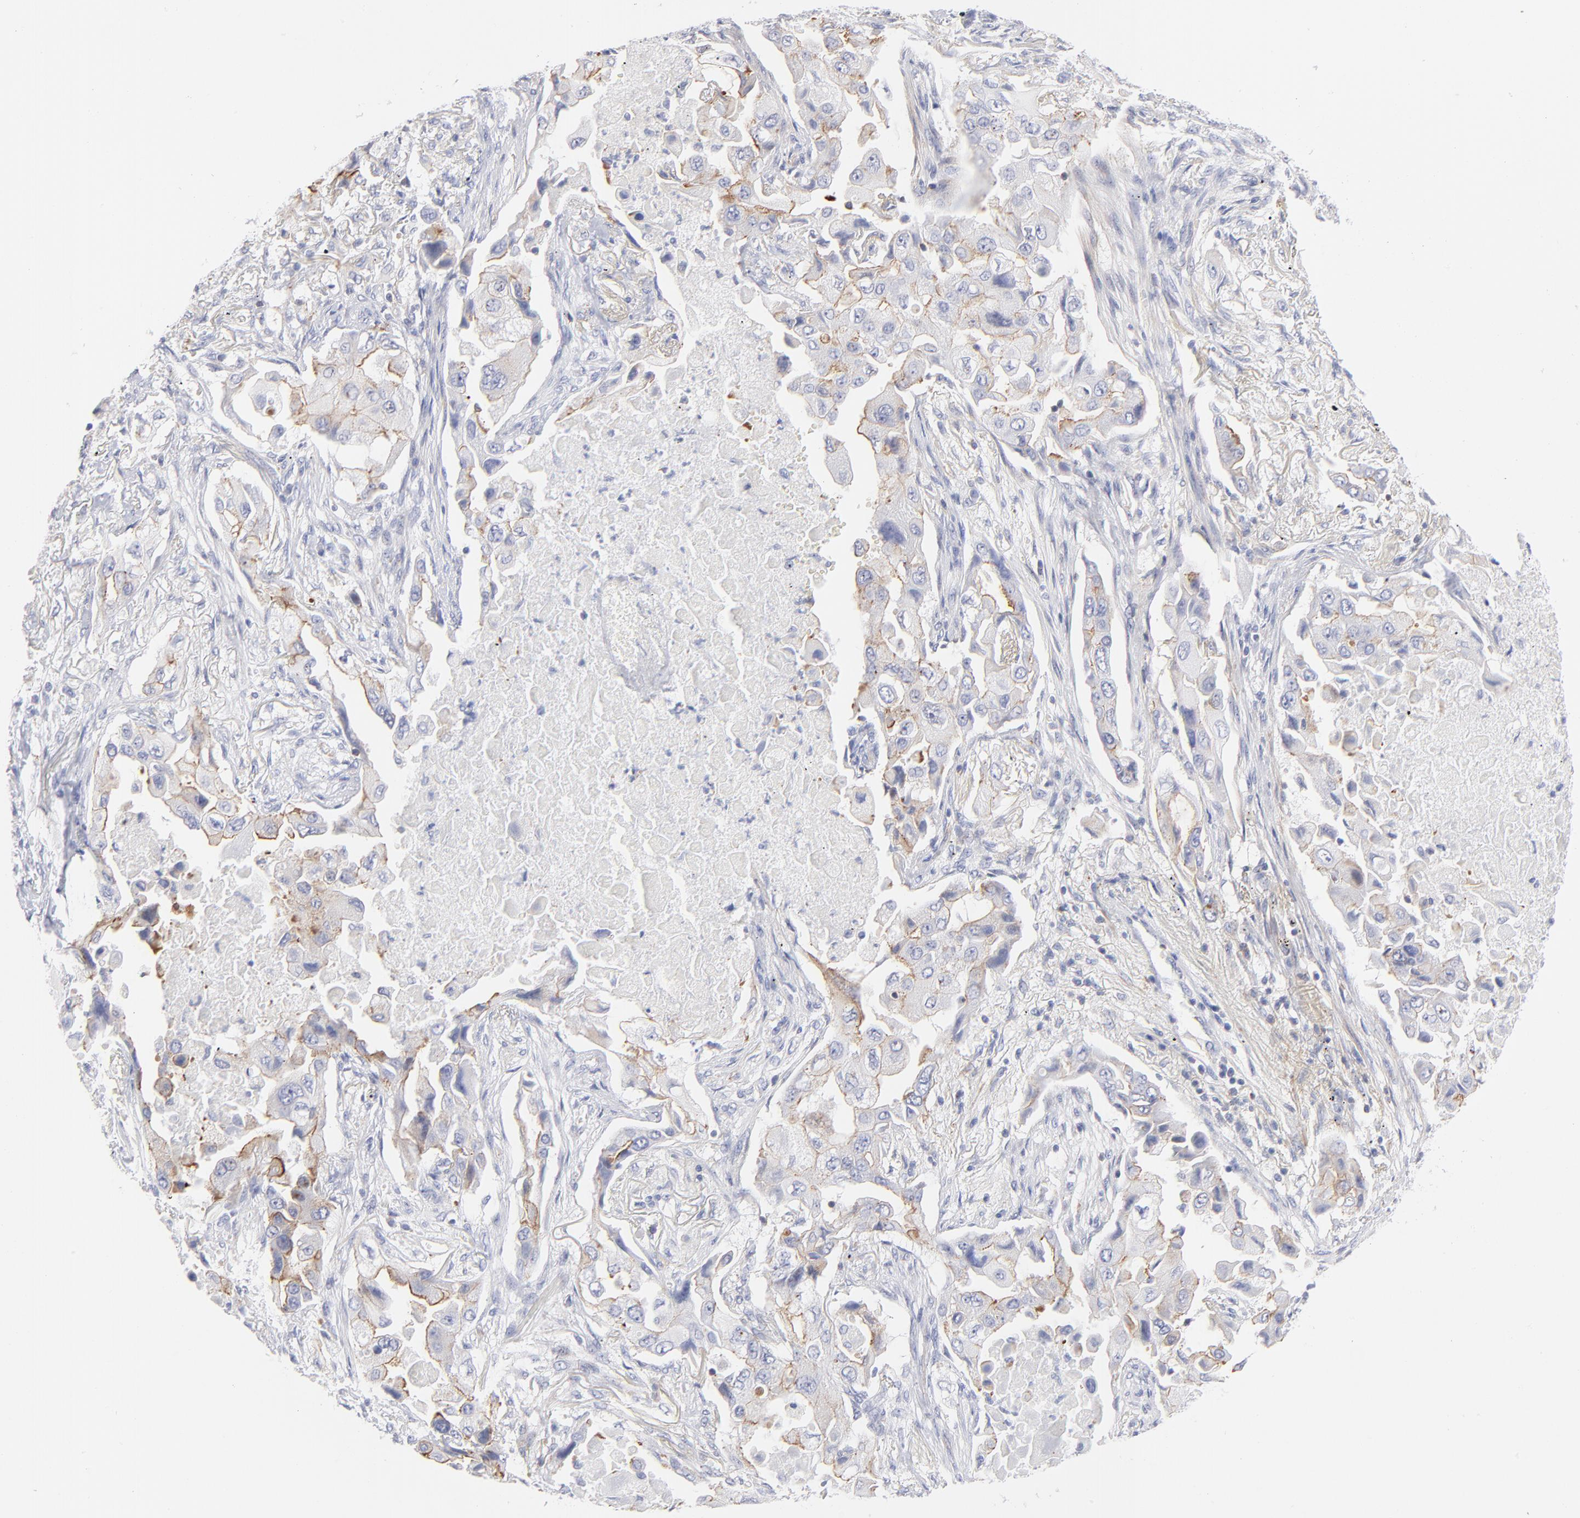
{"staining": {"intensity": "weak", "quantity": "<25%", "location": "cytoplasmic/membranous"}, "tissue": "lung cancer", "cell_type": "Tumor cells", "image_type": "cancer", "snomed": [{"axis": "morphology", "description": "Adenocarcinoma, NOS"}, {"axis": "topography", "description": "Lung"}], "caption": "This micrograph is of lung cancer stained with immunohistochemistry (IHC) to label a protein in brown with the nuclei are counter-stained blue. There is no positivity in tumor cells.", "gene": "ACTA2", "patient": {"sex": "female", "age": 65}}